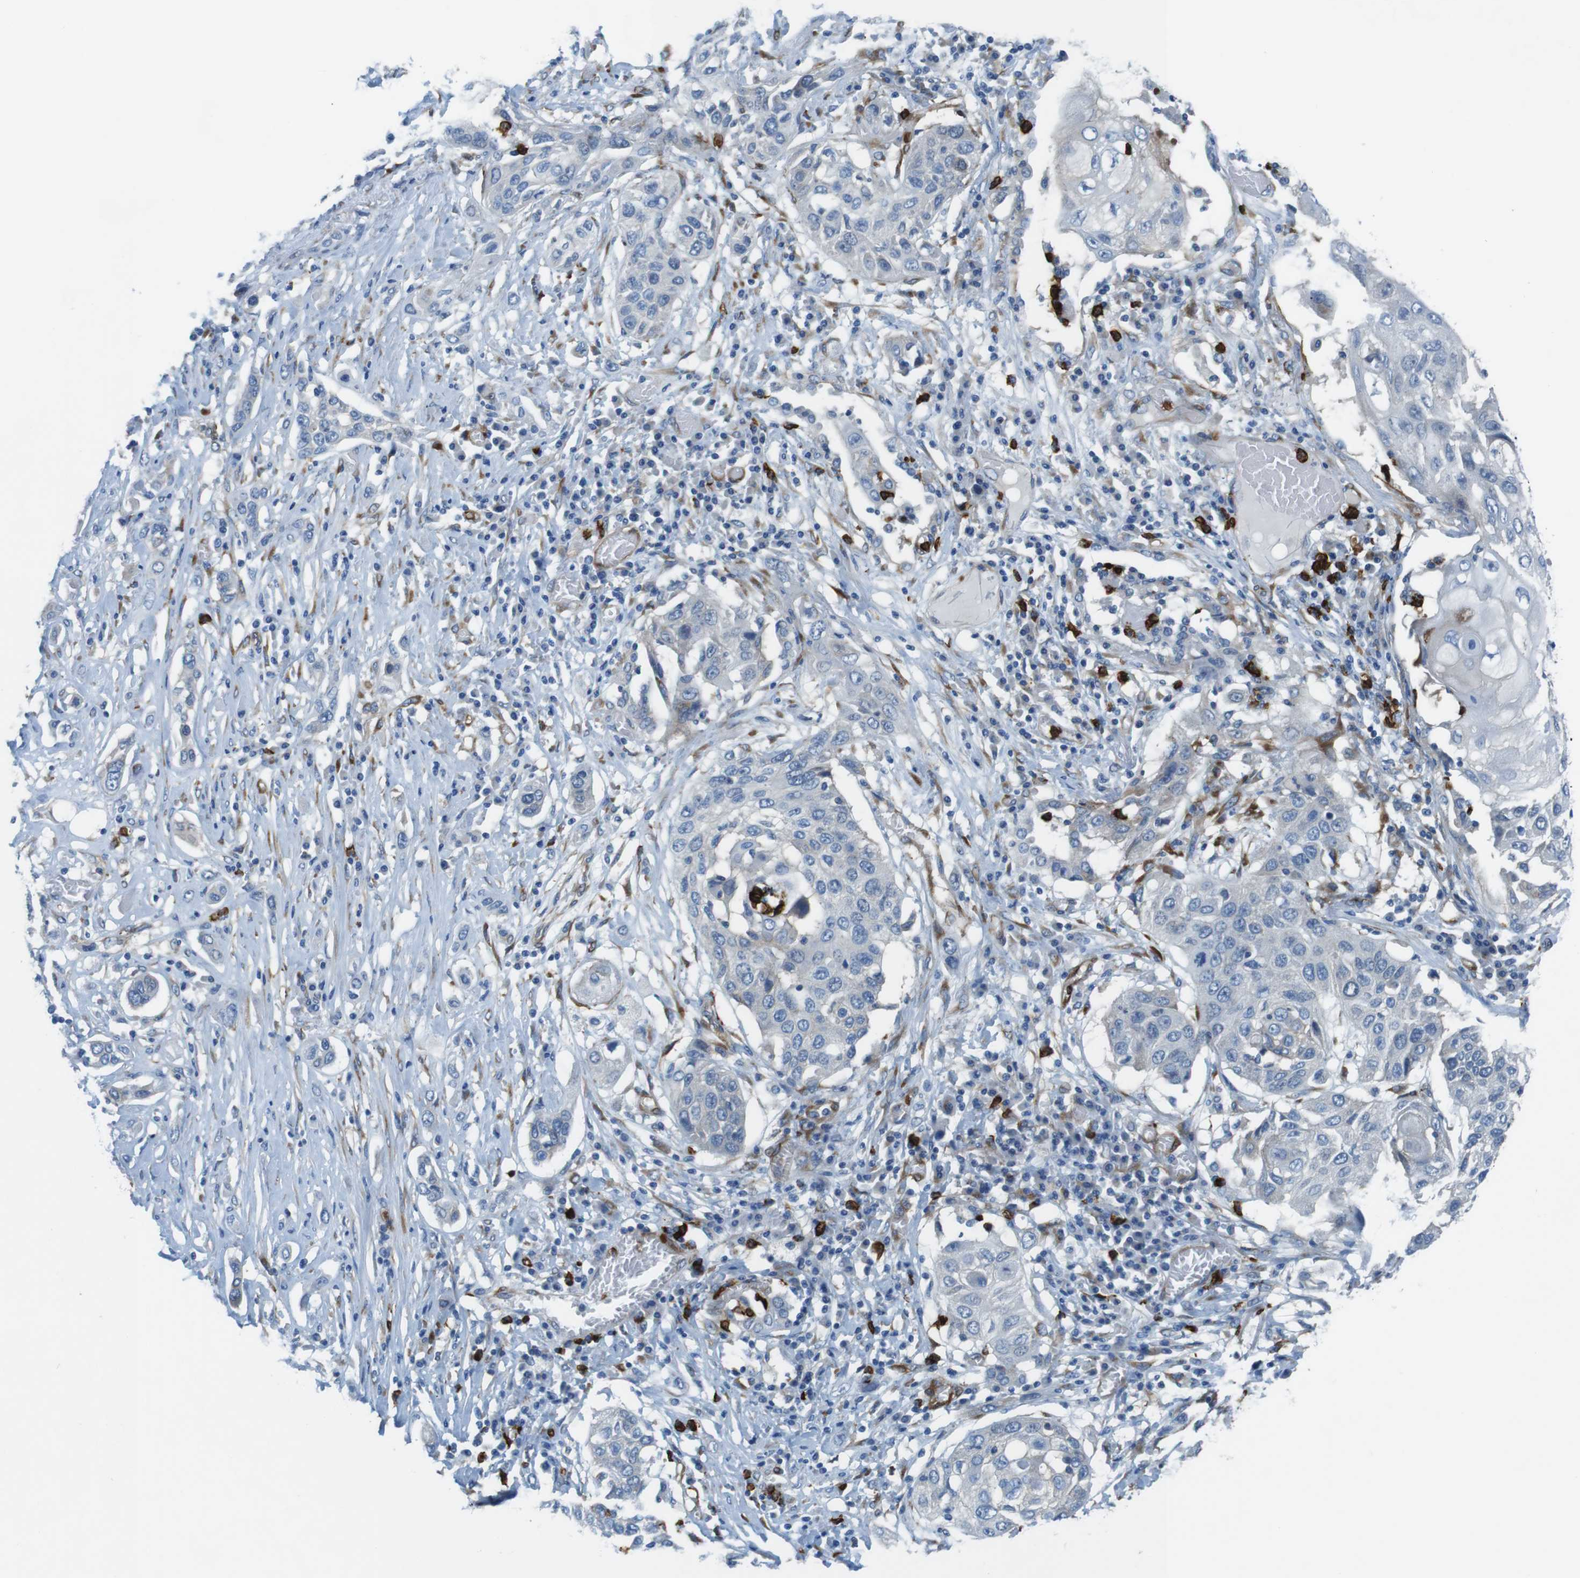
{"staining": {"intensity": "negative", "quantity": "none", "location": "none"}, "tissue": "lung cancer", "cell_type": "Tumor cells", "image_type": "cancer", "snomed": [{"axis": "morphology", "description": "Squamous cell carcinoma, NOS"}, {"axis": "topography", "description": "Lung"}], "caption": "Immunohistochemistry histopathology image of human lung cancer stained for a protein (brown), which exhibits no staining in tumor cells.", "gene": "EMP2", "patient": {"sex": "male", "age": 71}}